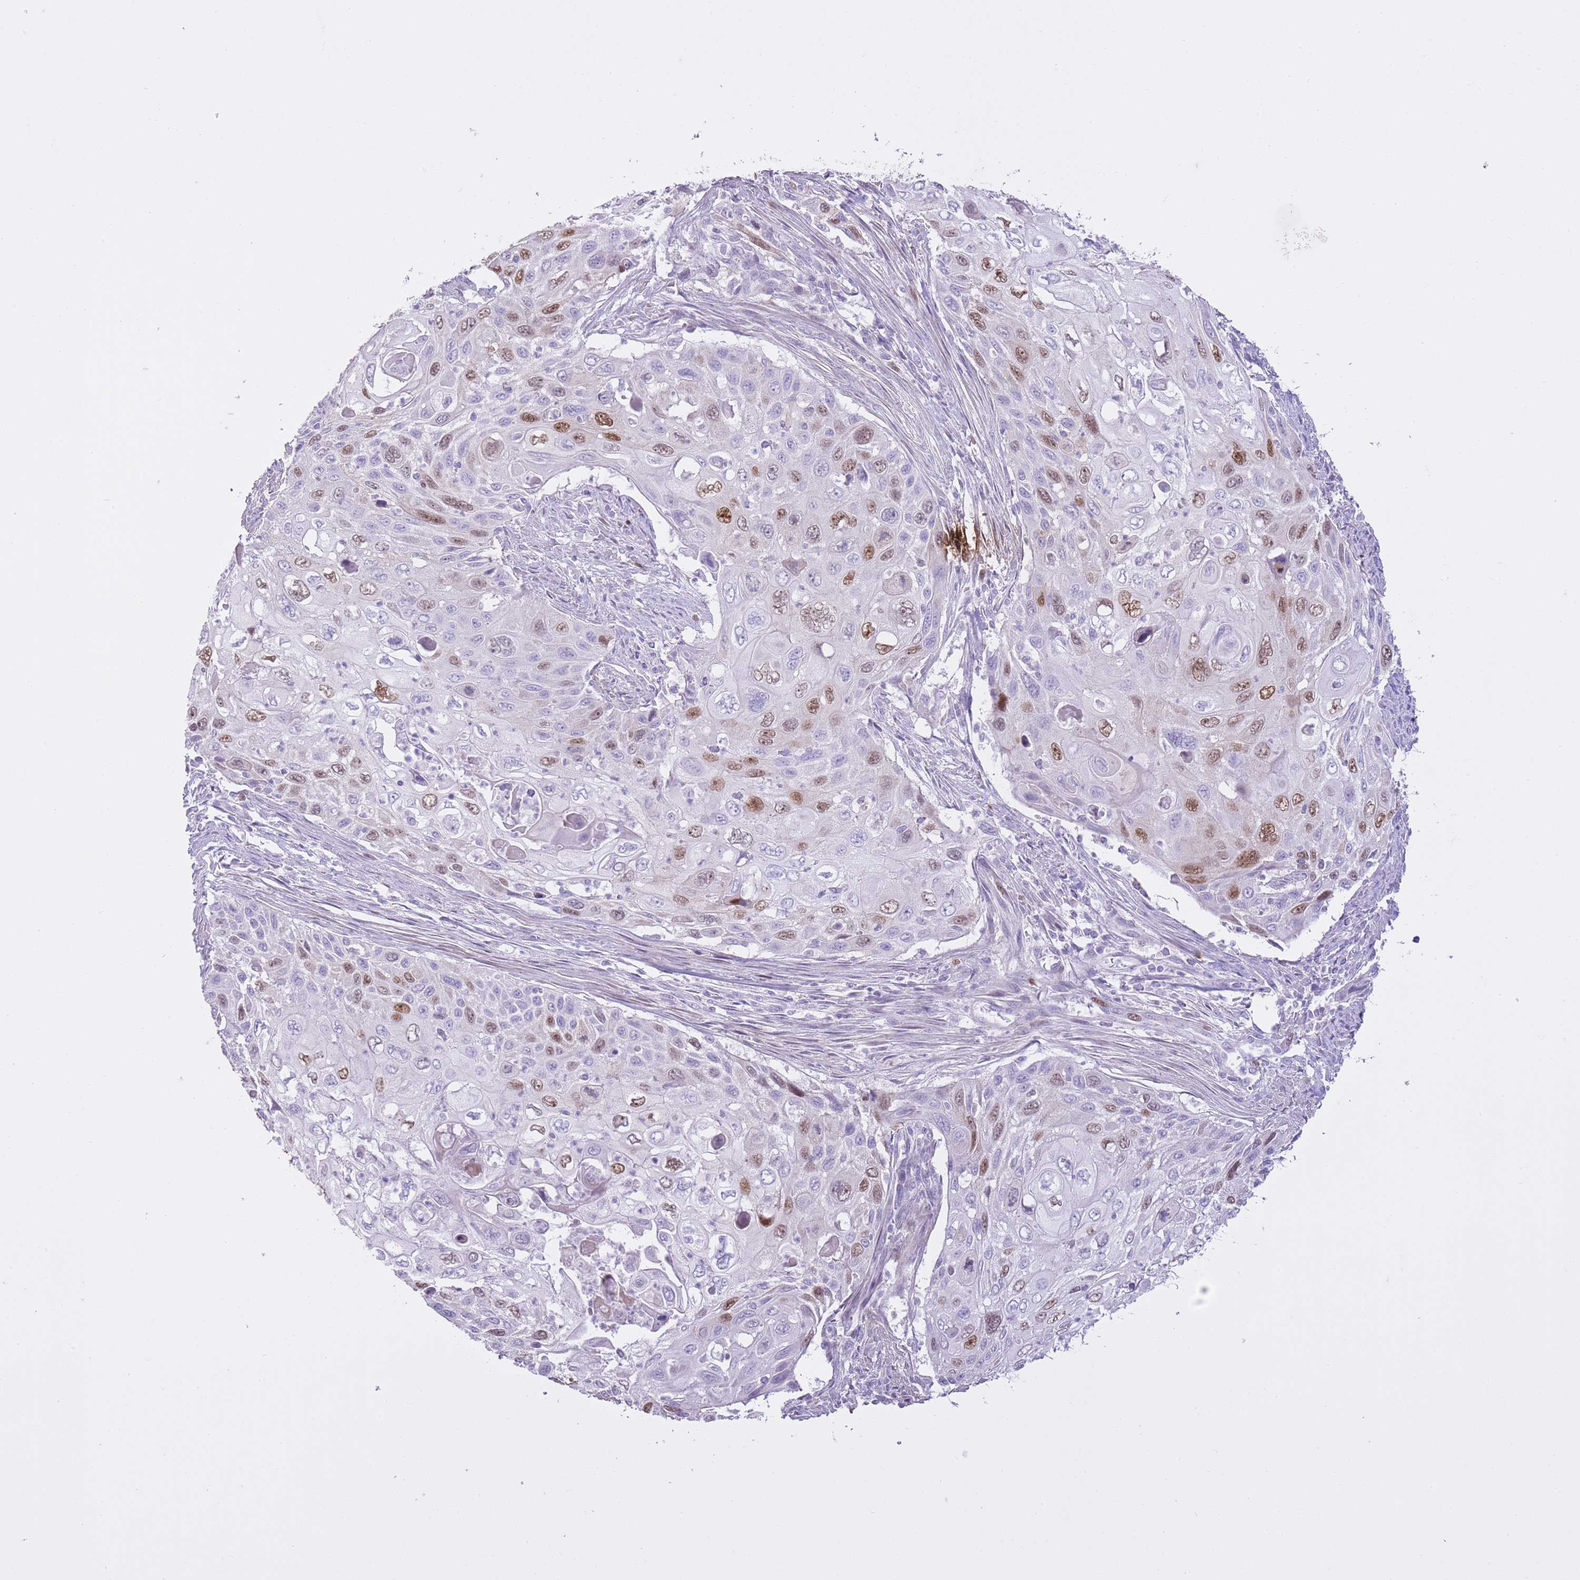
{"staining": {"intensity": "moderate", "quantity": "25%-75%", "location": "nuclear"}, "tissue": "cervical cancer", "cell_type": "Tumor cells", "image_type": "cancer", "snomed": [{"axis": "morphology", "description": "Squamous cell carcinoma, NOS"}, {"axis": "topography", "description": "Cervix"}], "caption": "Immunohistochemical staining of human cervical squamous cell carcinoma shows moderate nuclear protein positivity in about 25%-75% of tumor cells.", "gene": "GMNN", "patient": {"sex": "female", "age": 70}}